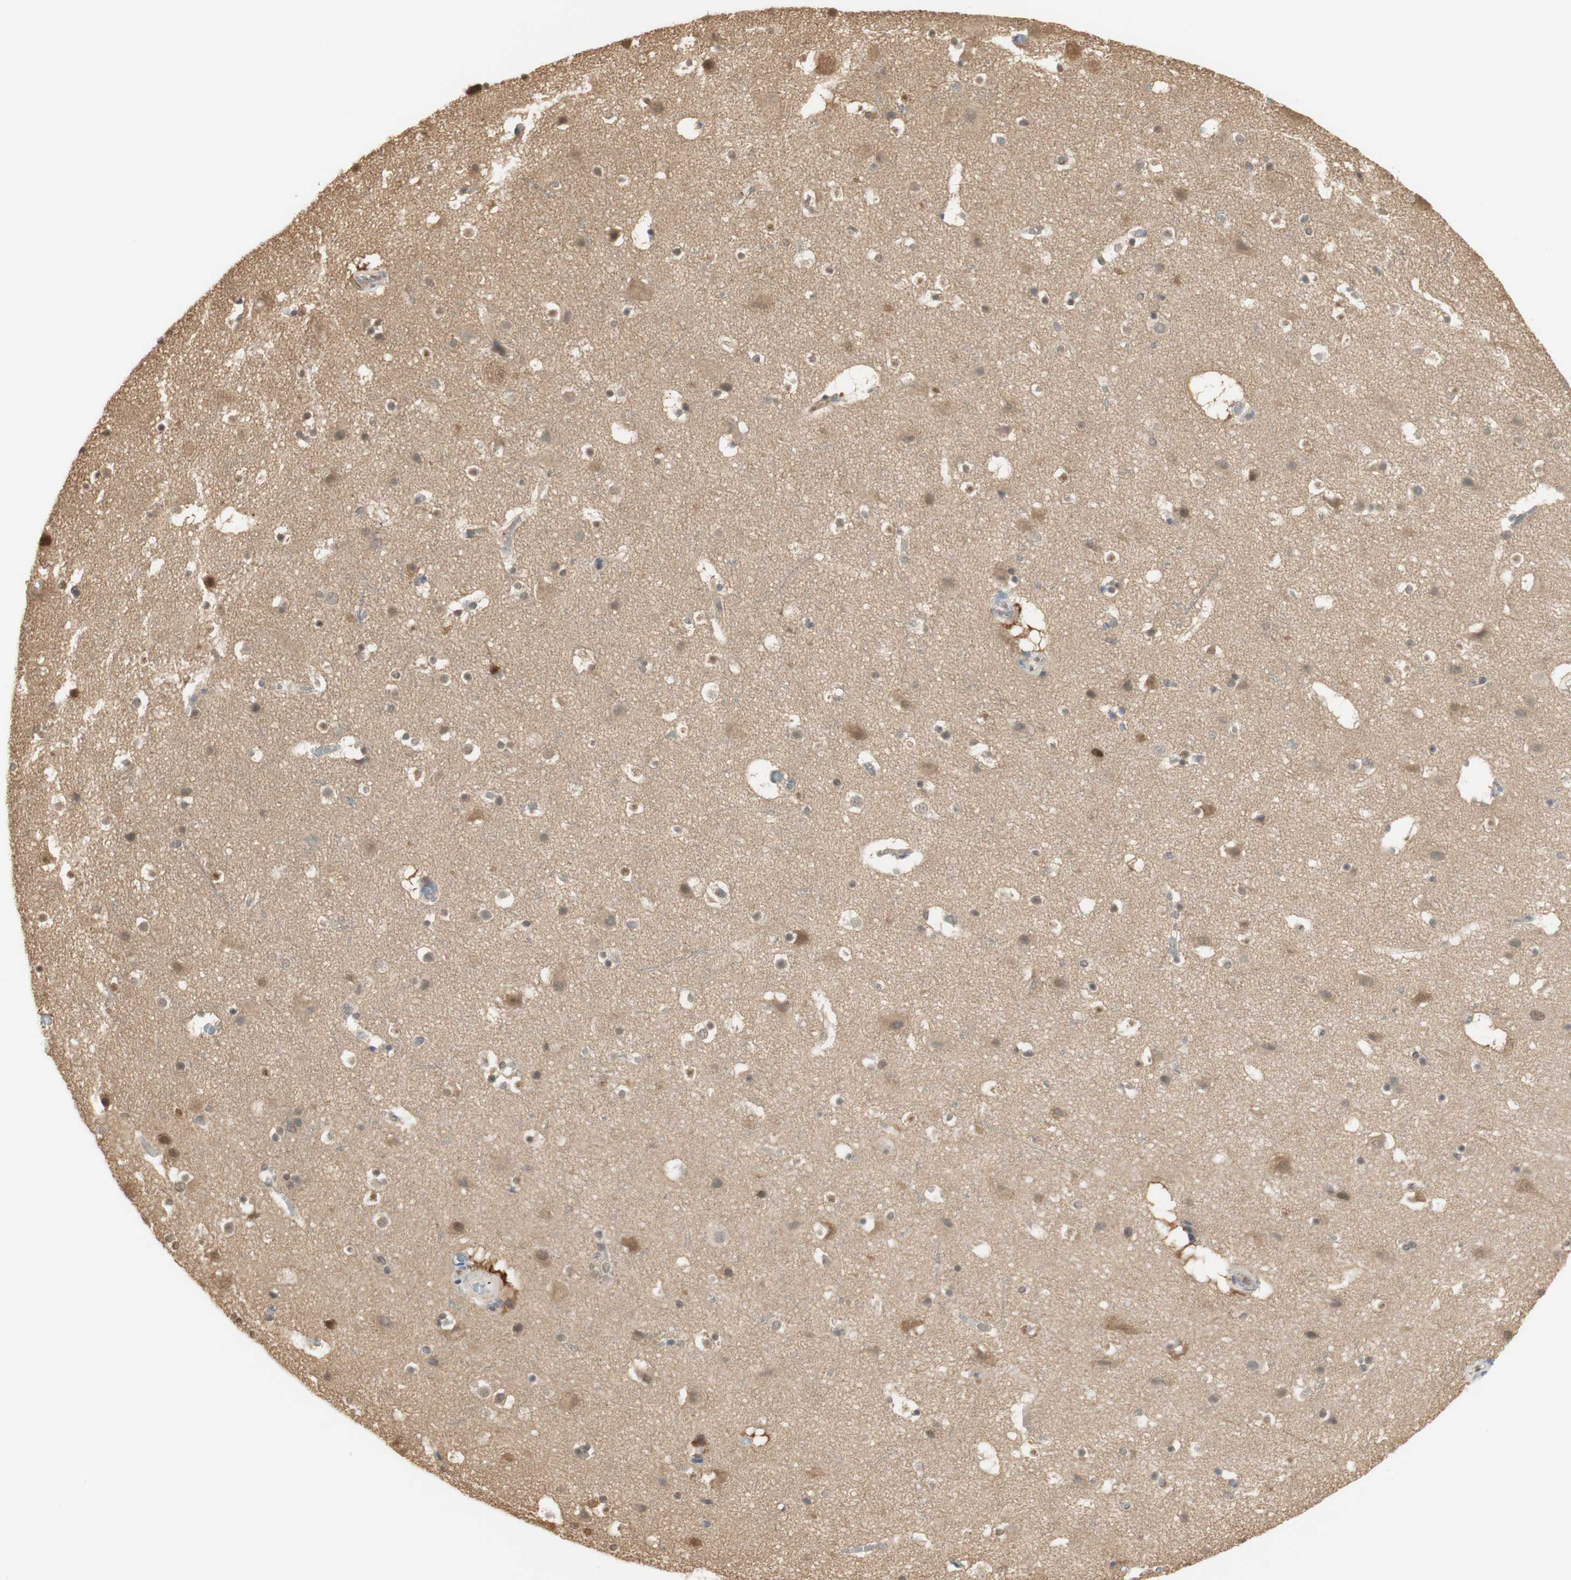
{"staining": {"intensity": "negative", "quantity": "none", "location": "none"}, "tissue": "cerebral cortex", "cell_type": "Endothelial cells", "image_type": "normal", "snomed": [{"axis": "morphology", "description": "Normal tissue, NOS"}, {"axis": "topography", "description": "Cerebral cortex"}], "caption": "Cerebral cortex was stained to show a protein in brown. There is no significant positivity in endothelial cells.", "gene": "NAP1L4", "patient": {"sex": "male", "age": 45}}